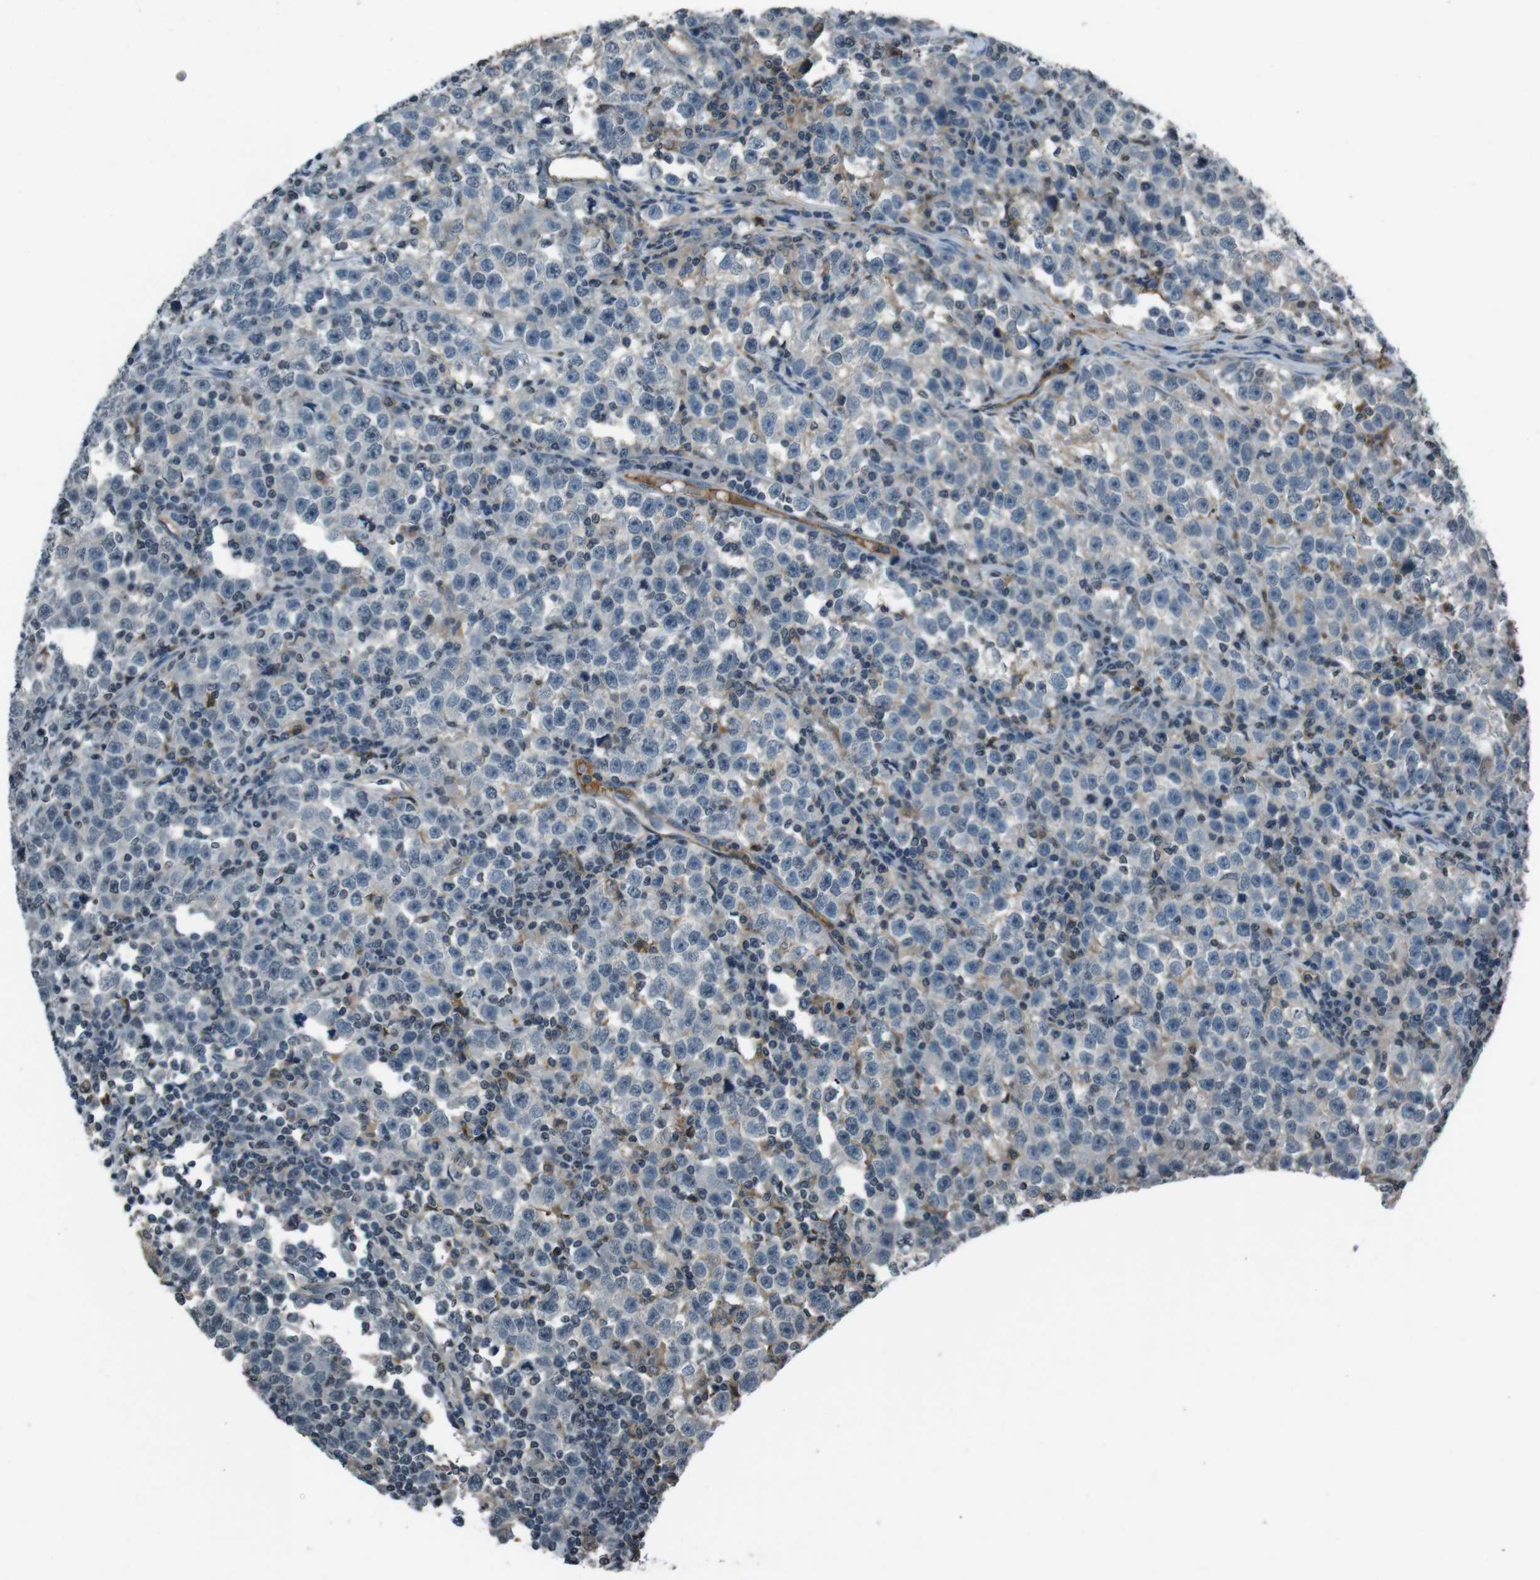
{"staining": {"intensity": "negative", "quantity": "none", "location": "none"}, "tissue": "testis cancer", "cell_type": "Tumor cells", "image_type": "cancer", "snomed": [{"axis": "morphology", "description": "Seminoma, NOS"}, {"axis": "topography", "description": "Testis"}], "caption": "This is an immunohistochemistry image of testis seminoma. There is no expression in tumor cells.", "gene": "UGT1A6", "patient": {"sex": "male", "age": 43}}